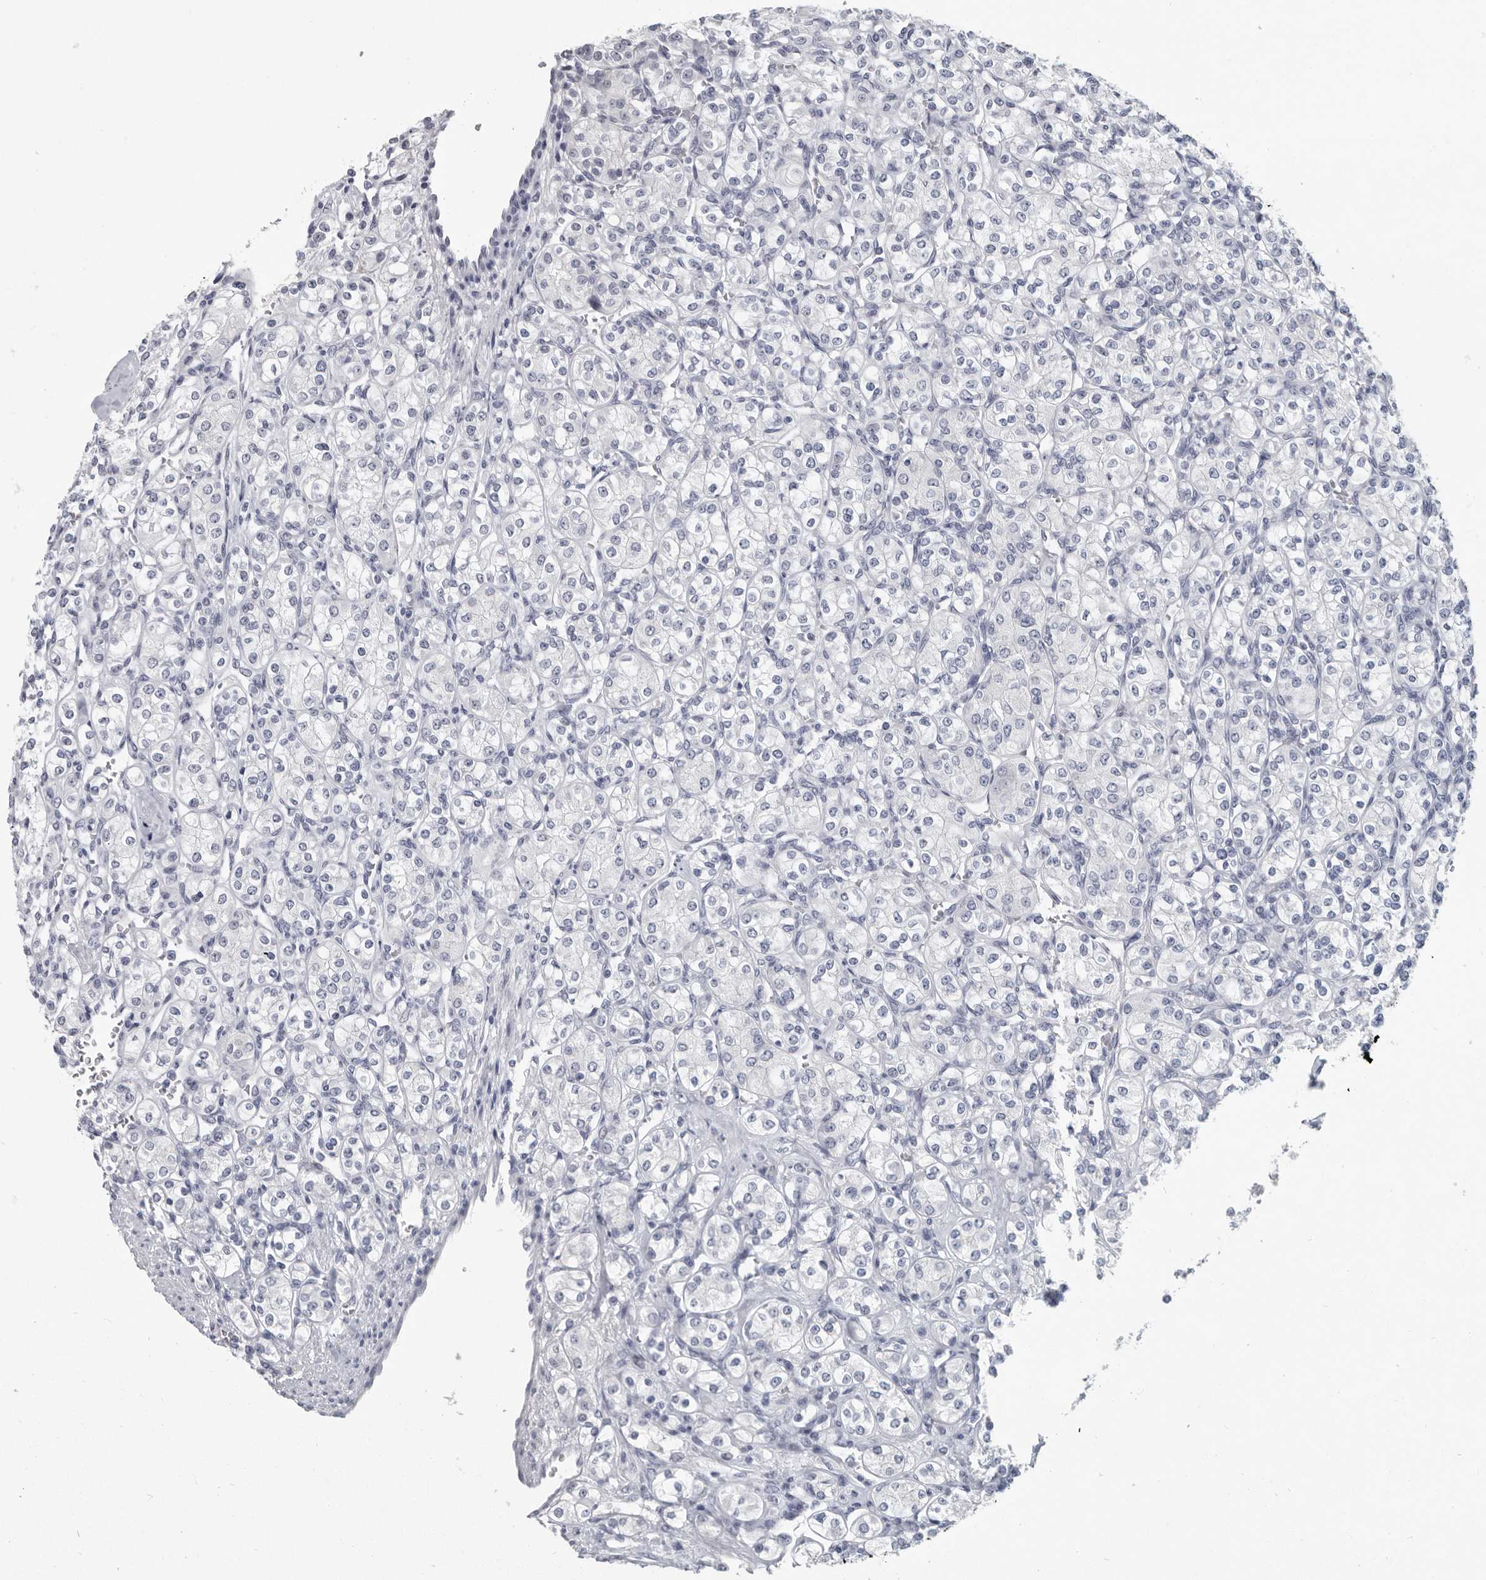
{"staining": {"intensity": "negative", "quantity": "none", "location": "none"}, "tissue": "renal cancer", "cell_type": "Tumor cells", "image_type": "cancer", "snomed": [{"axis": "morphology", "description": "Adenocarcinoma, NOS"}, {"axis": "topography", "description": "Kidney"}], "caption": "Tumor cells show no significant protein staining in renal cancer (adenocarcinoma). (DAB (3,3'-diaminobenzidine) IHC, high magnification).", "gene": "WRAP73", "patient": {"sex": "male", "age": 77}}